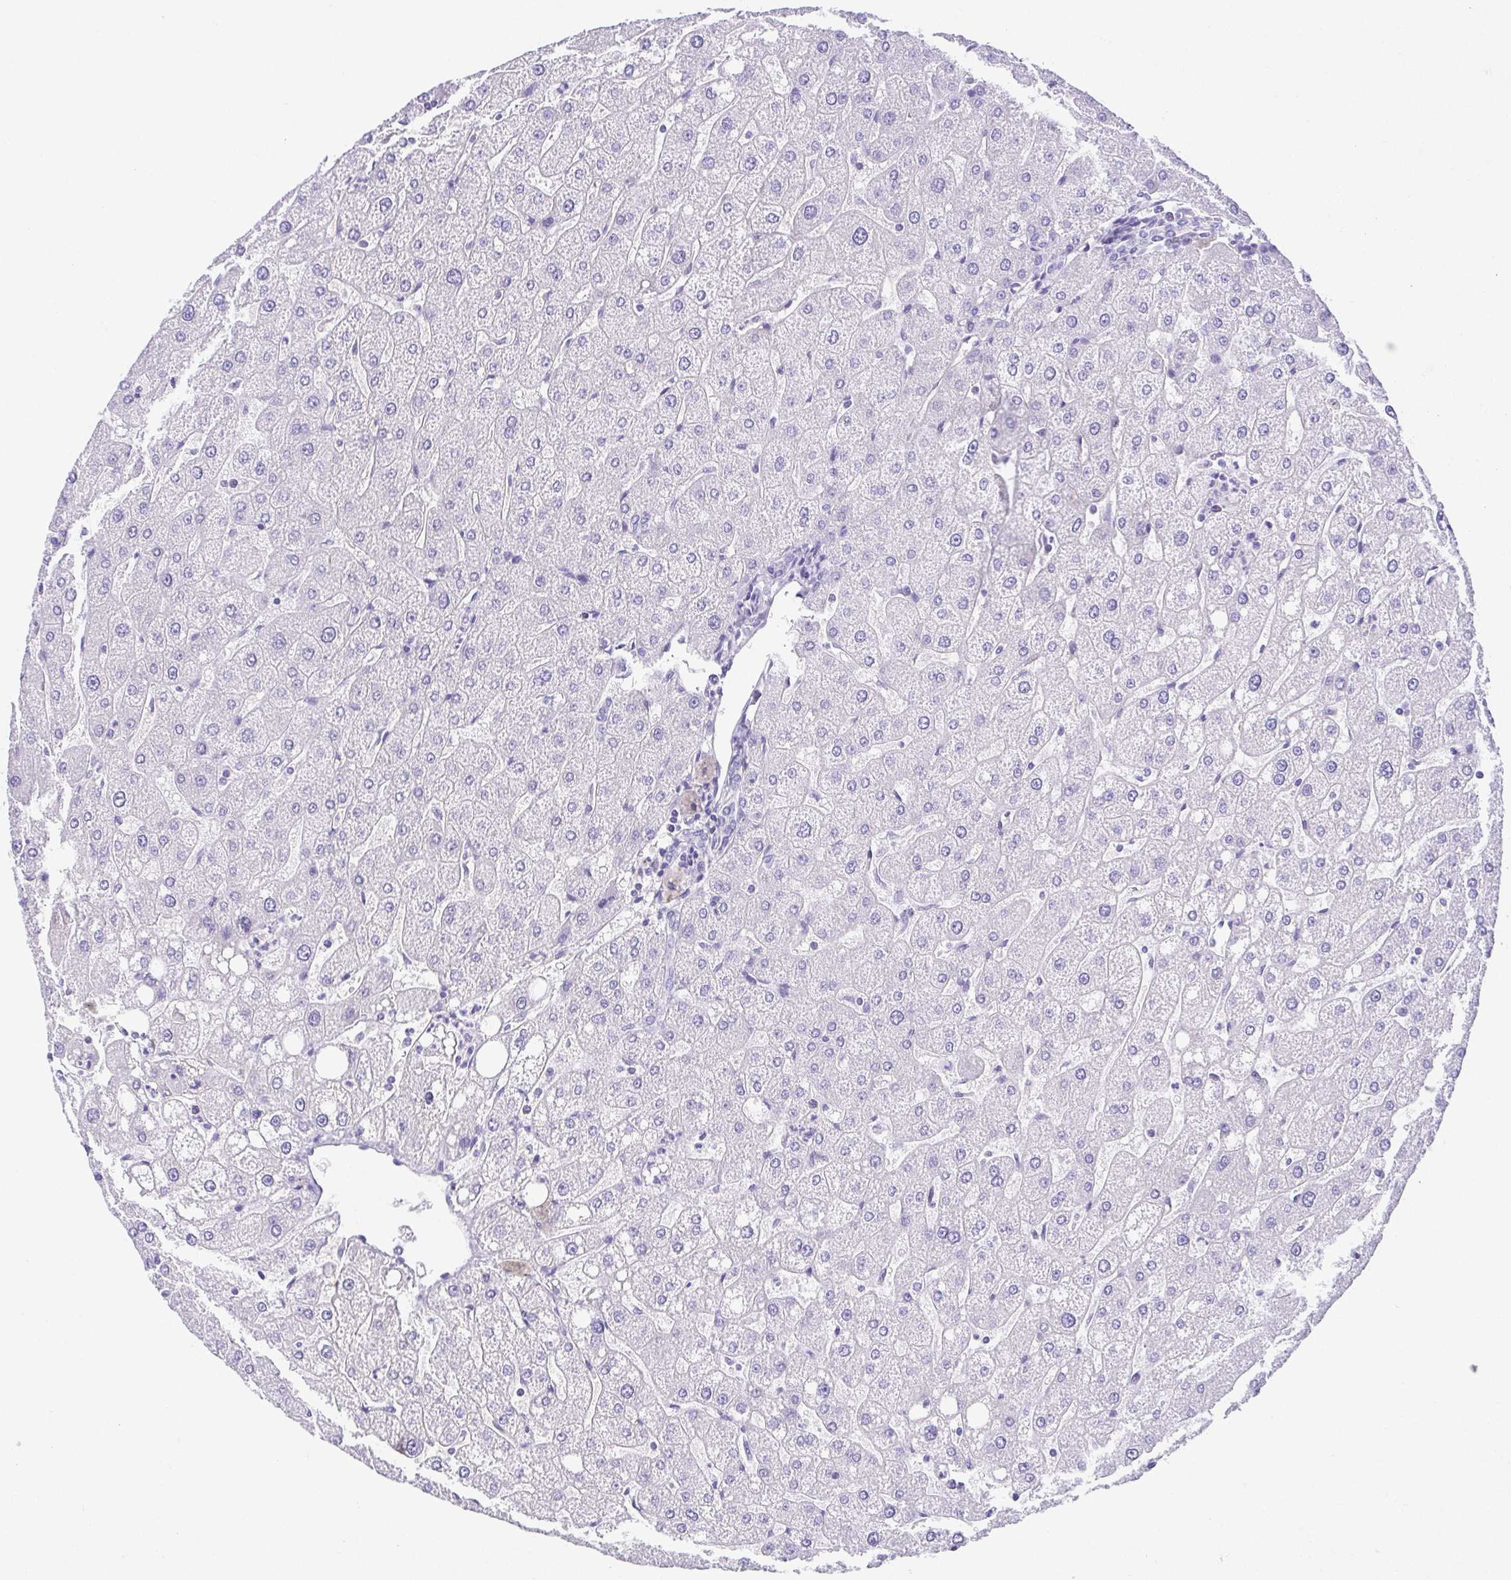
{"staining": {"intensity": "negative", "quantity": "none", "location": "none"}, "tissue": "liver", "cell_type": "Cholangiocytes", "image_type": "normal", "snomed": [{"axis": "morphology", "description": "Normal tissue, NOS"}, {"axis": "topography", "description": "Liver"}], "caption": "IHC micrograph of unremarkable liver: liver stained with DAB (3,3'-diaminobenzidine) exhibits no significant protein staining in cholangiocytes. (DAB (3,3'-diaminobenzidine) IHC, high magnification).", "gene": "LUZP4", "patient": {"sex": "male", "age": 67}}